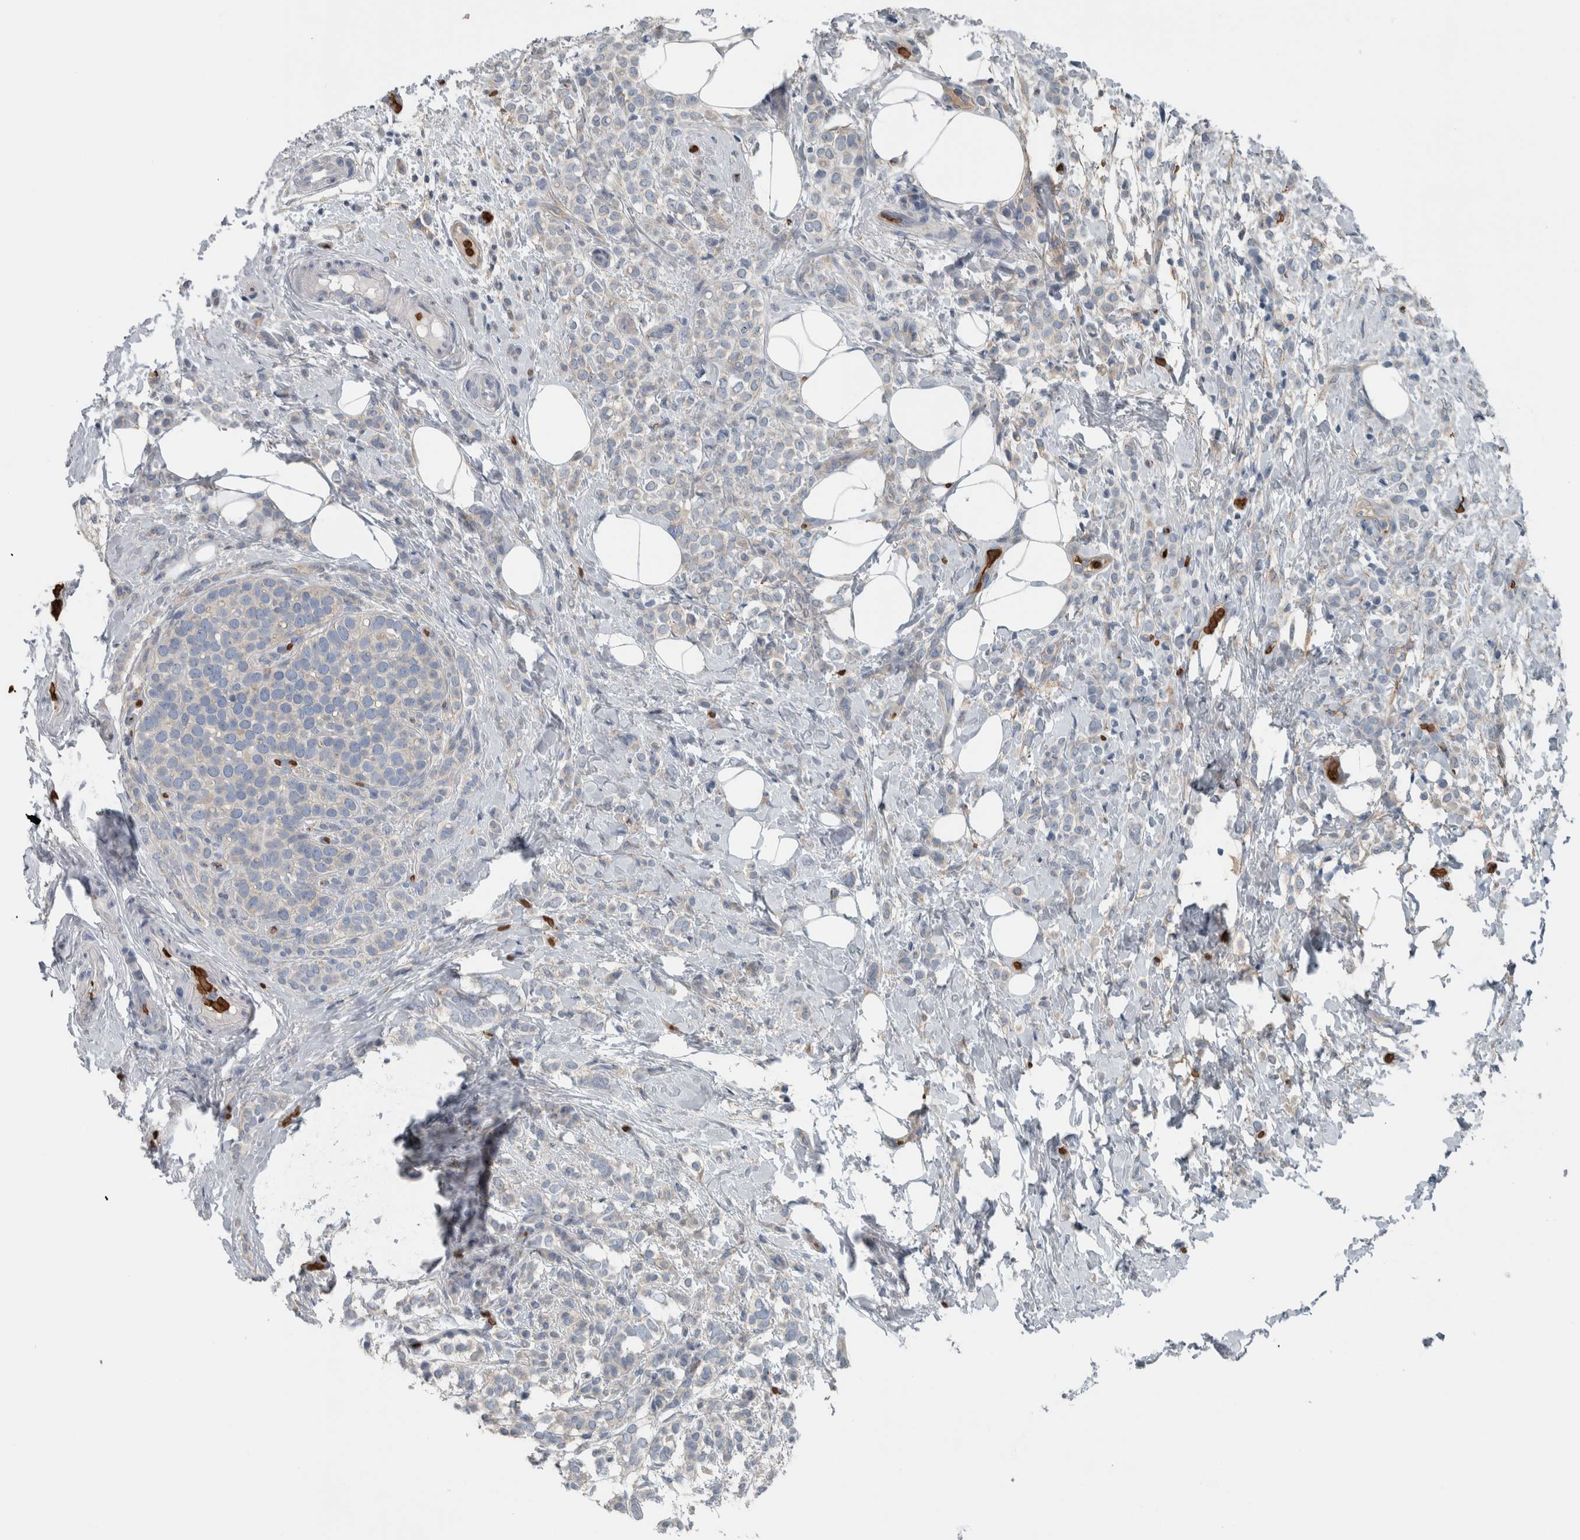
{"staining": {"intensity": "negative", "quantity": "none", "location": "none"}, "tissue": "breast cancer", "cell_type": "Tumor cells", "image_type": "cancer", "snomed": [{"axis": "morphology", "description": "Lobular carcinoma"}, {"axis": "topography", "description": "Breast"}], "caption": "Immunohistochemical staining of human breast cancer (lobular carcinoma) demonstrates no significant staining in tumor cells. (Brightfield microscopy of DAB (3,3'-diaminobenzidine) immunohistochemistry (IHC) at high magnification).", "gene": "SH3GL2", "patient": {"sex": "female", "age": 50}}